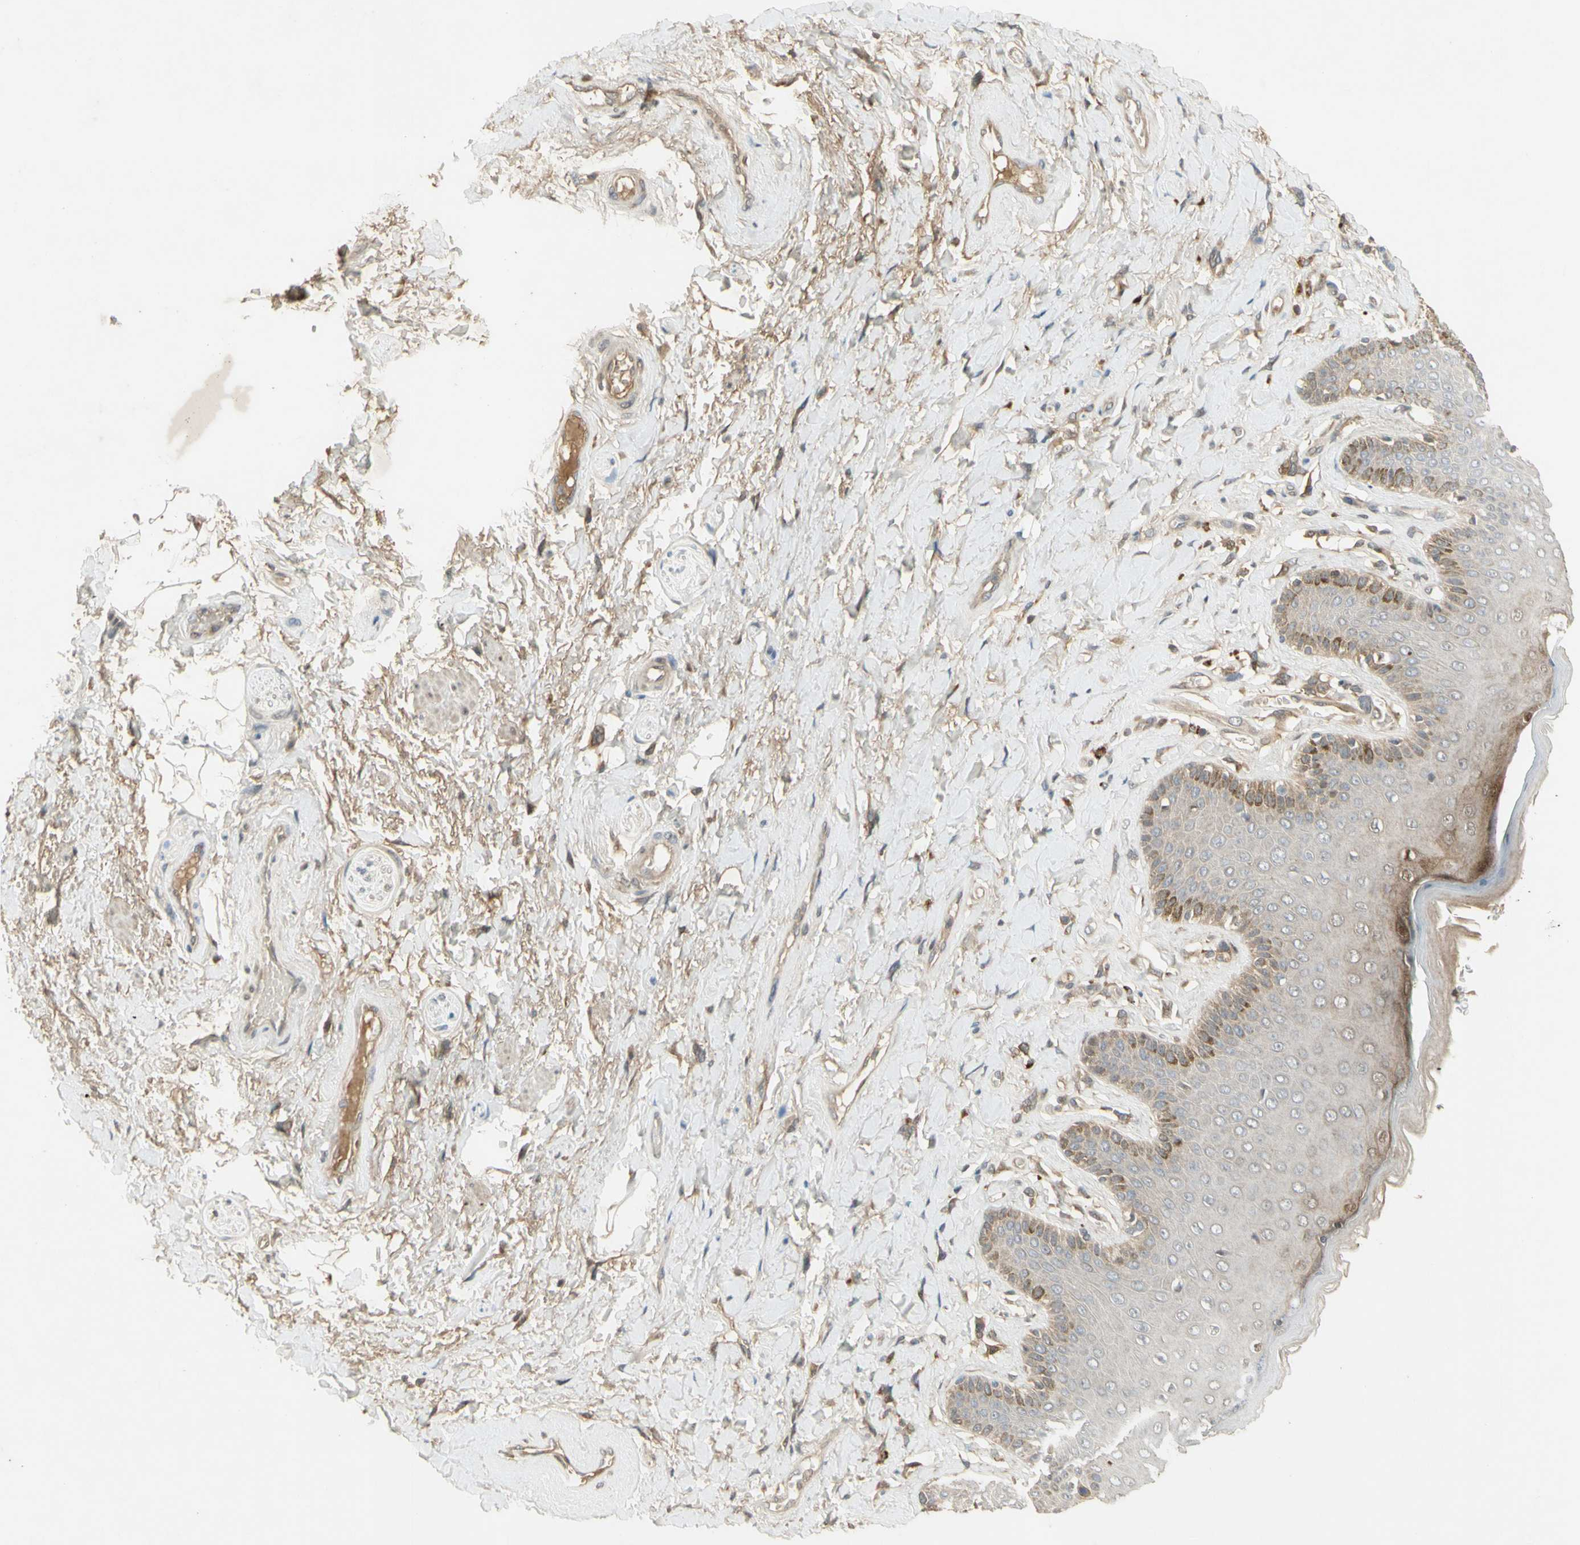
{"staining": {"intensity": "moderate", "quantity": "<25%", "location": "cytoplasmic/membranous"}, "tissue": "skin", "cell_type": "Epidermal cells", "image_type": "normal", "snomed": [{"axis": "morphology", "description": "Normal tissue, NOS"}, {"axis": "topography", "description": "Anal"}], "caption": "DAB (3,3'-diaminobenzidine) immunohistochemical staining of normal skin demonstrates moderate cytoplasmic/membranous protein staining in about <25% of epidermal cells. The protein of interest is shown in brown color, while the nuclei are stained blue.", "gene": "NRG4", "patient": {"sex": "male", "age": 69}}